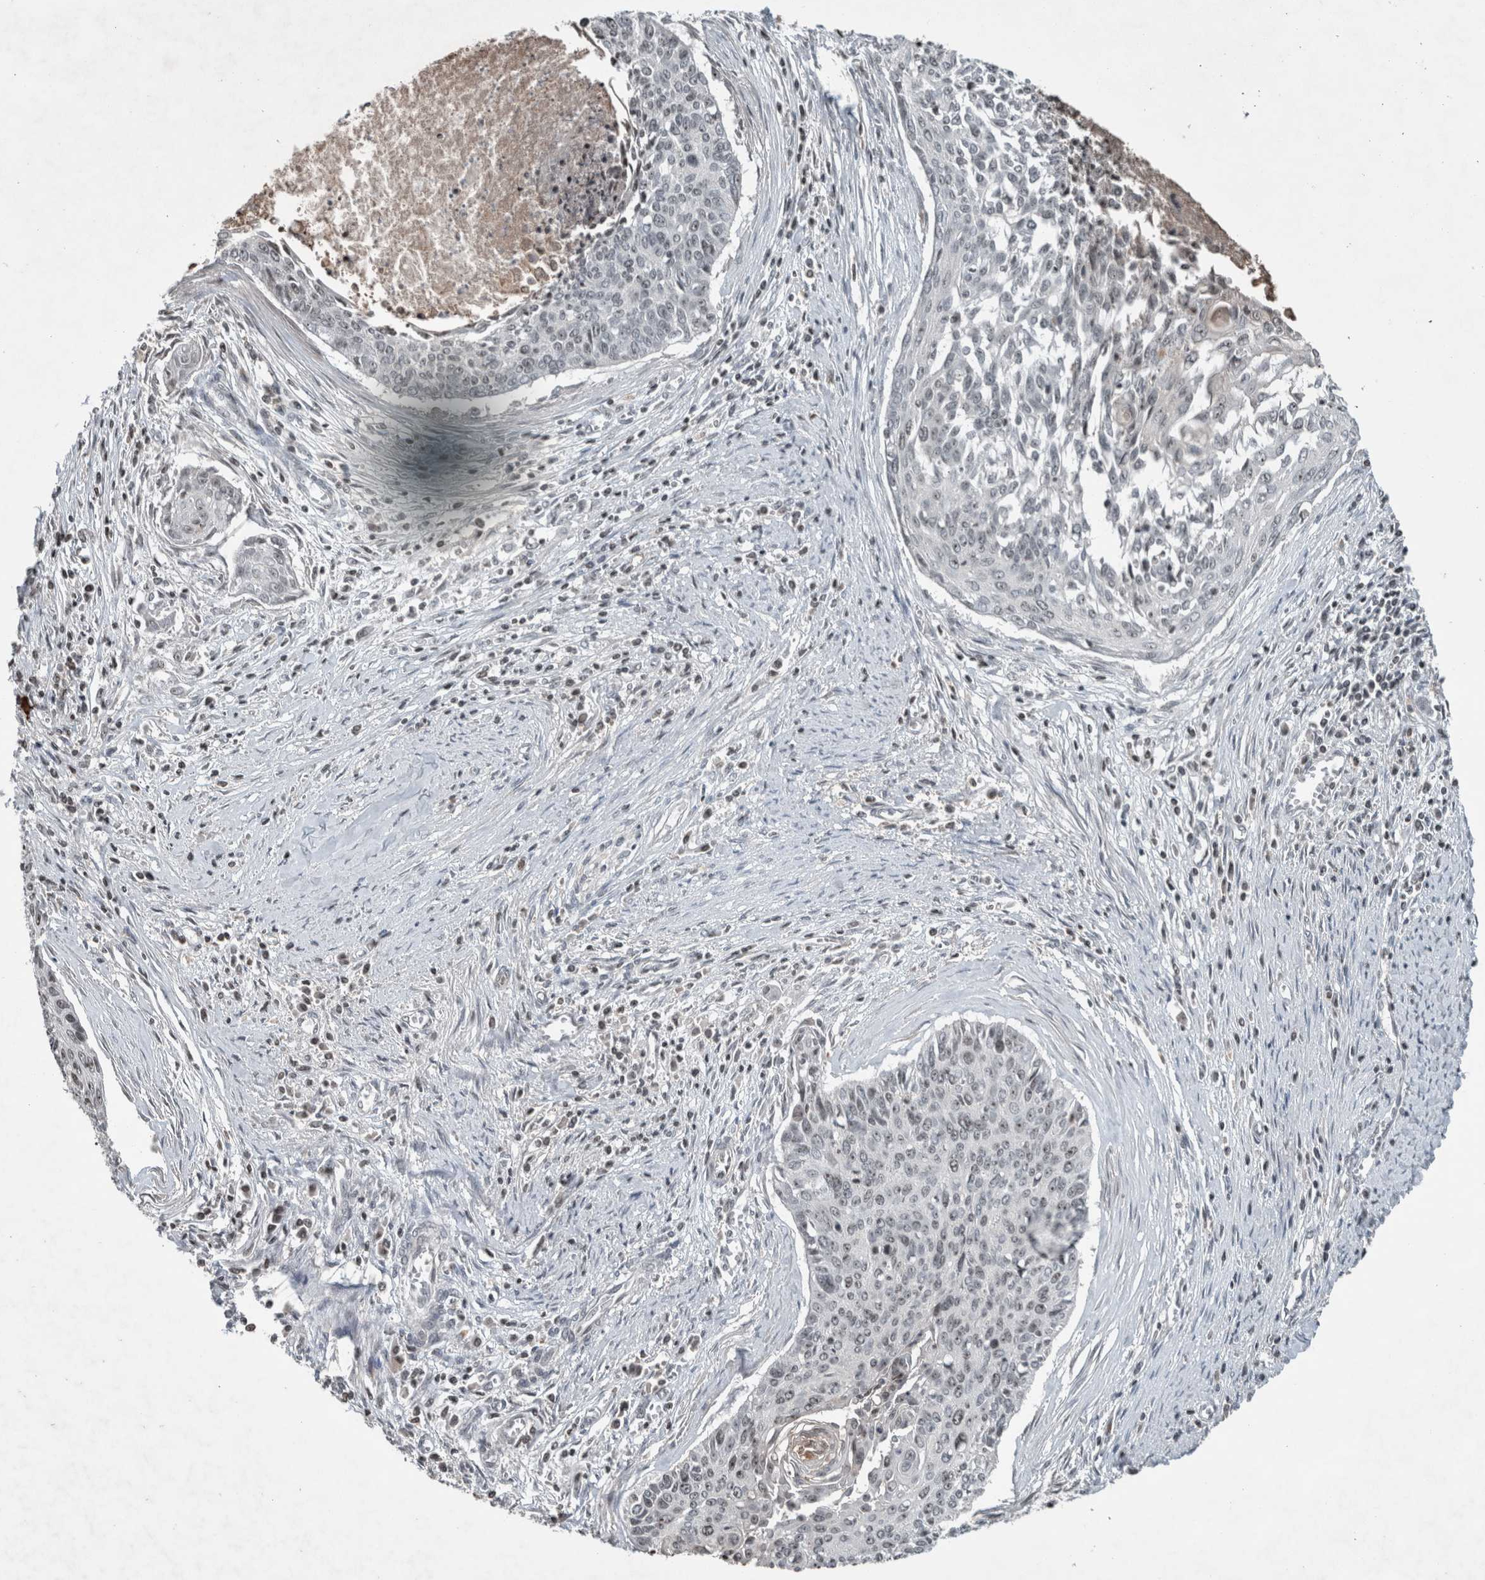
{"staining": {"intensity": "weak", "quantity": ">75%", "location": "nuclear"}, "tissue": "cervical cancer", "cell_type": "Tumor cells", "image_type": "cancer", "snomed": [{"axis": "morphology", "description": "Squamous cell carcinoma, NOS"}, {"axis": "topography", "description": "Cervix"}], "caption": "Cervical cancer (squamous cell carcinoma) was stained to show a protein in brown. There is low levels of weak nuclear expression in about >75% of tumor cells. Using DAB (3,3'-diaminobenzidine) (brown) and hematoxylin (blue) stains, captured at high magnification using brightfield microscopy.", "gene": "RPF1", "patient": {"sex": "female", "age": 55}}